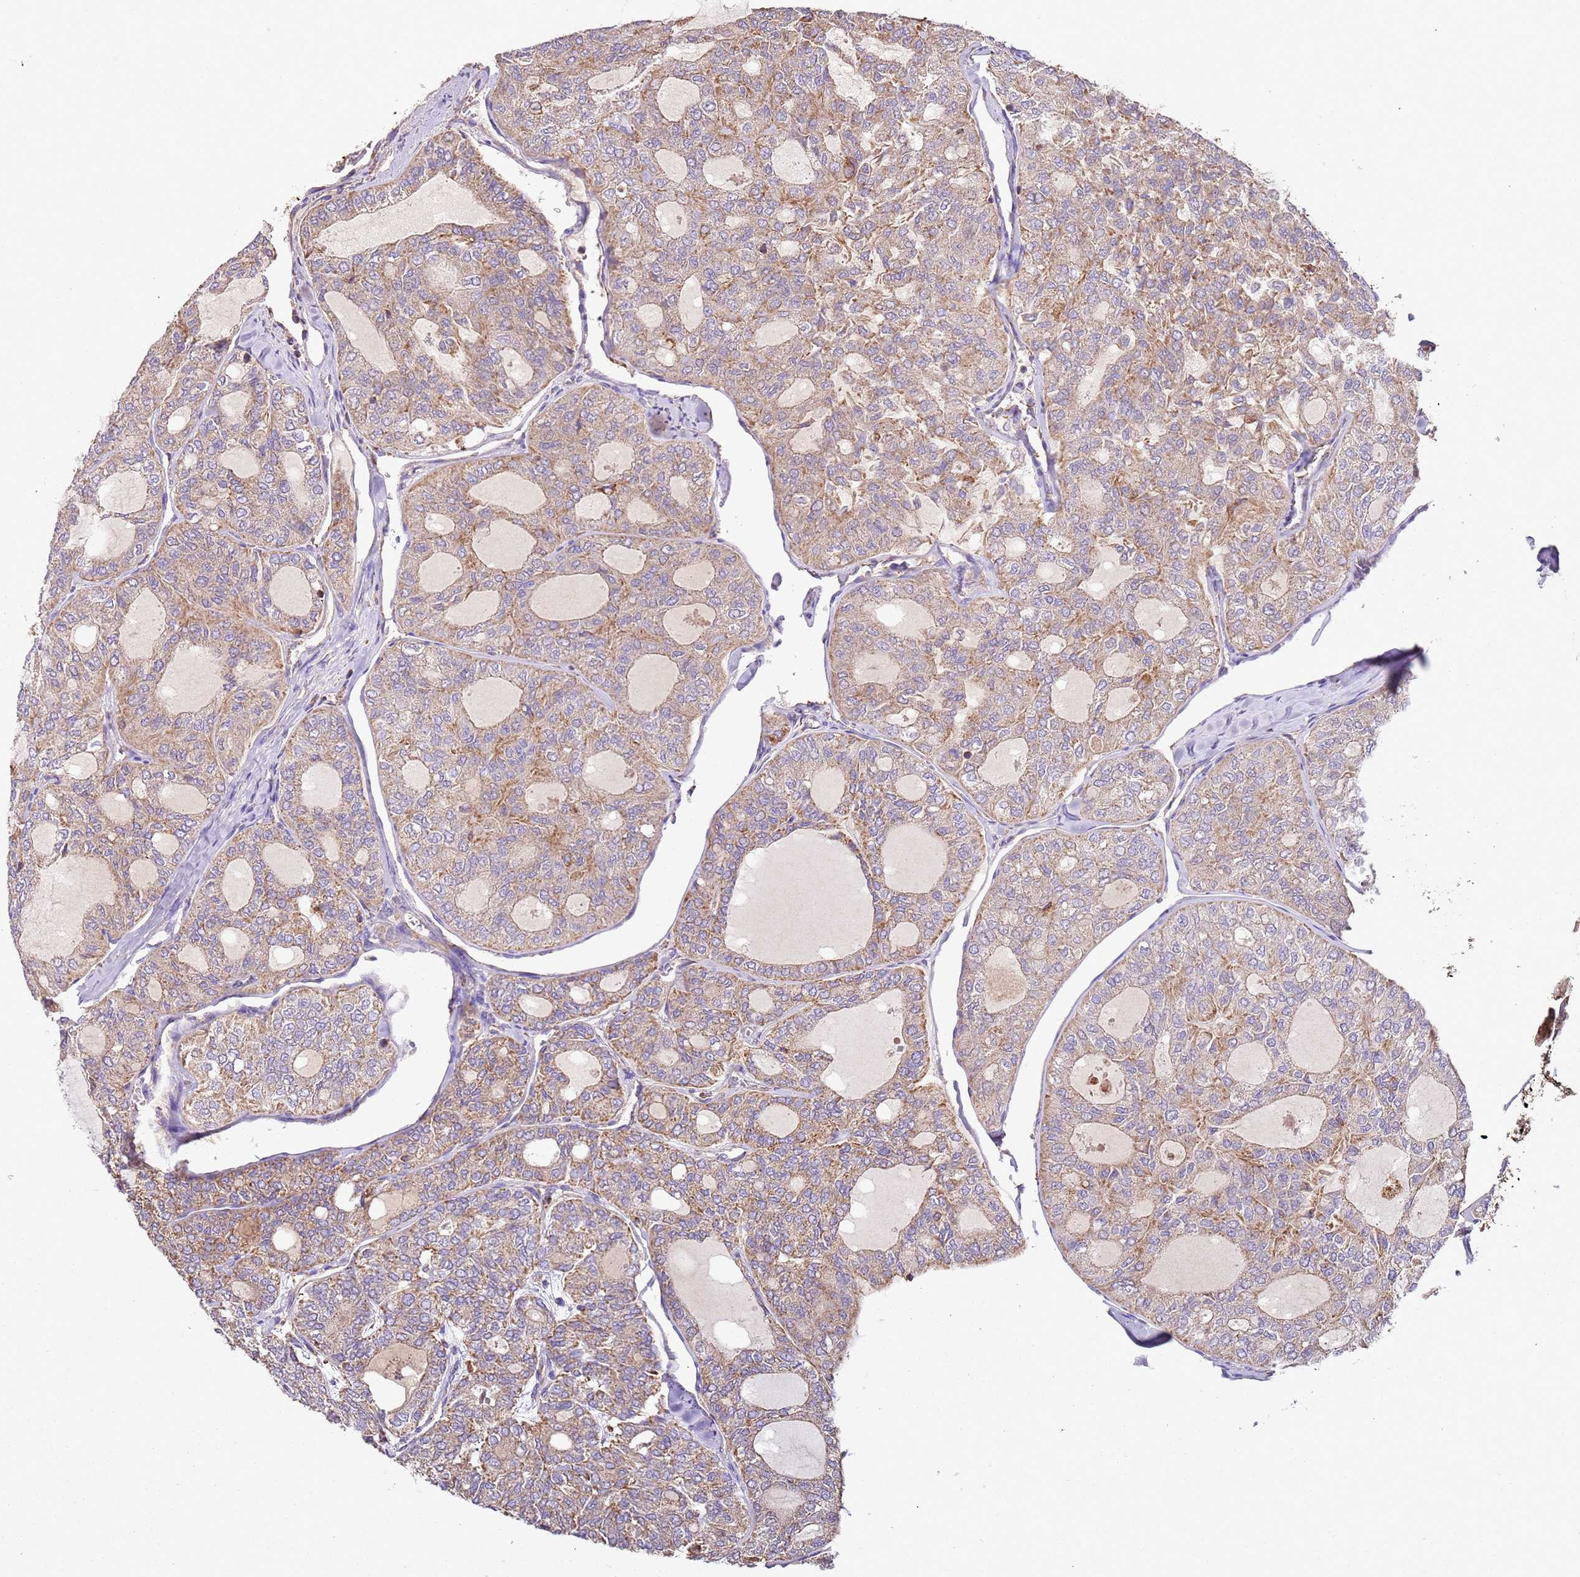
{"staining": {"intensity": "weak", "quantity": "25%-75%", "location": "cytoplasmic/membranous"}, "tissue": "thyroid cancer", "cell_type": "Tumor cells", "image_type": "cancer", "snomed": [{"axis": "morphology", "description": "Follicular adenoma carcinoma, NOS"}, {"axis": "topography", "description": "Thyroid gland"}], "caption": "A photomicrograph showing weak cytoplasmic/membranous staining in about 25%-75% of tumor cells in thyroid follicular adenoma carcinoma, as visualized by brown immunohistochemical staining.", "gene": "RMND5A", "patient": {"sex": "male", "age": 75}}